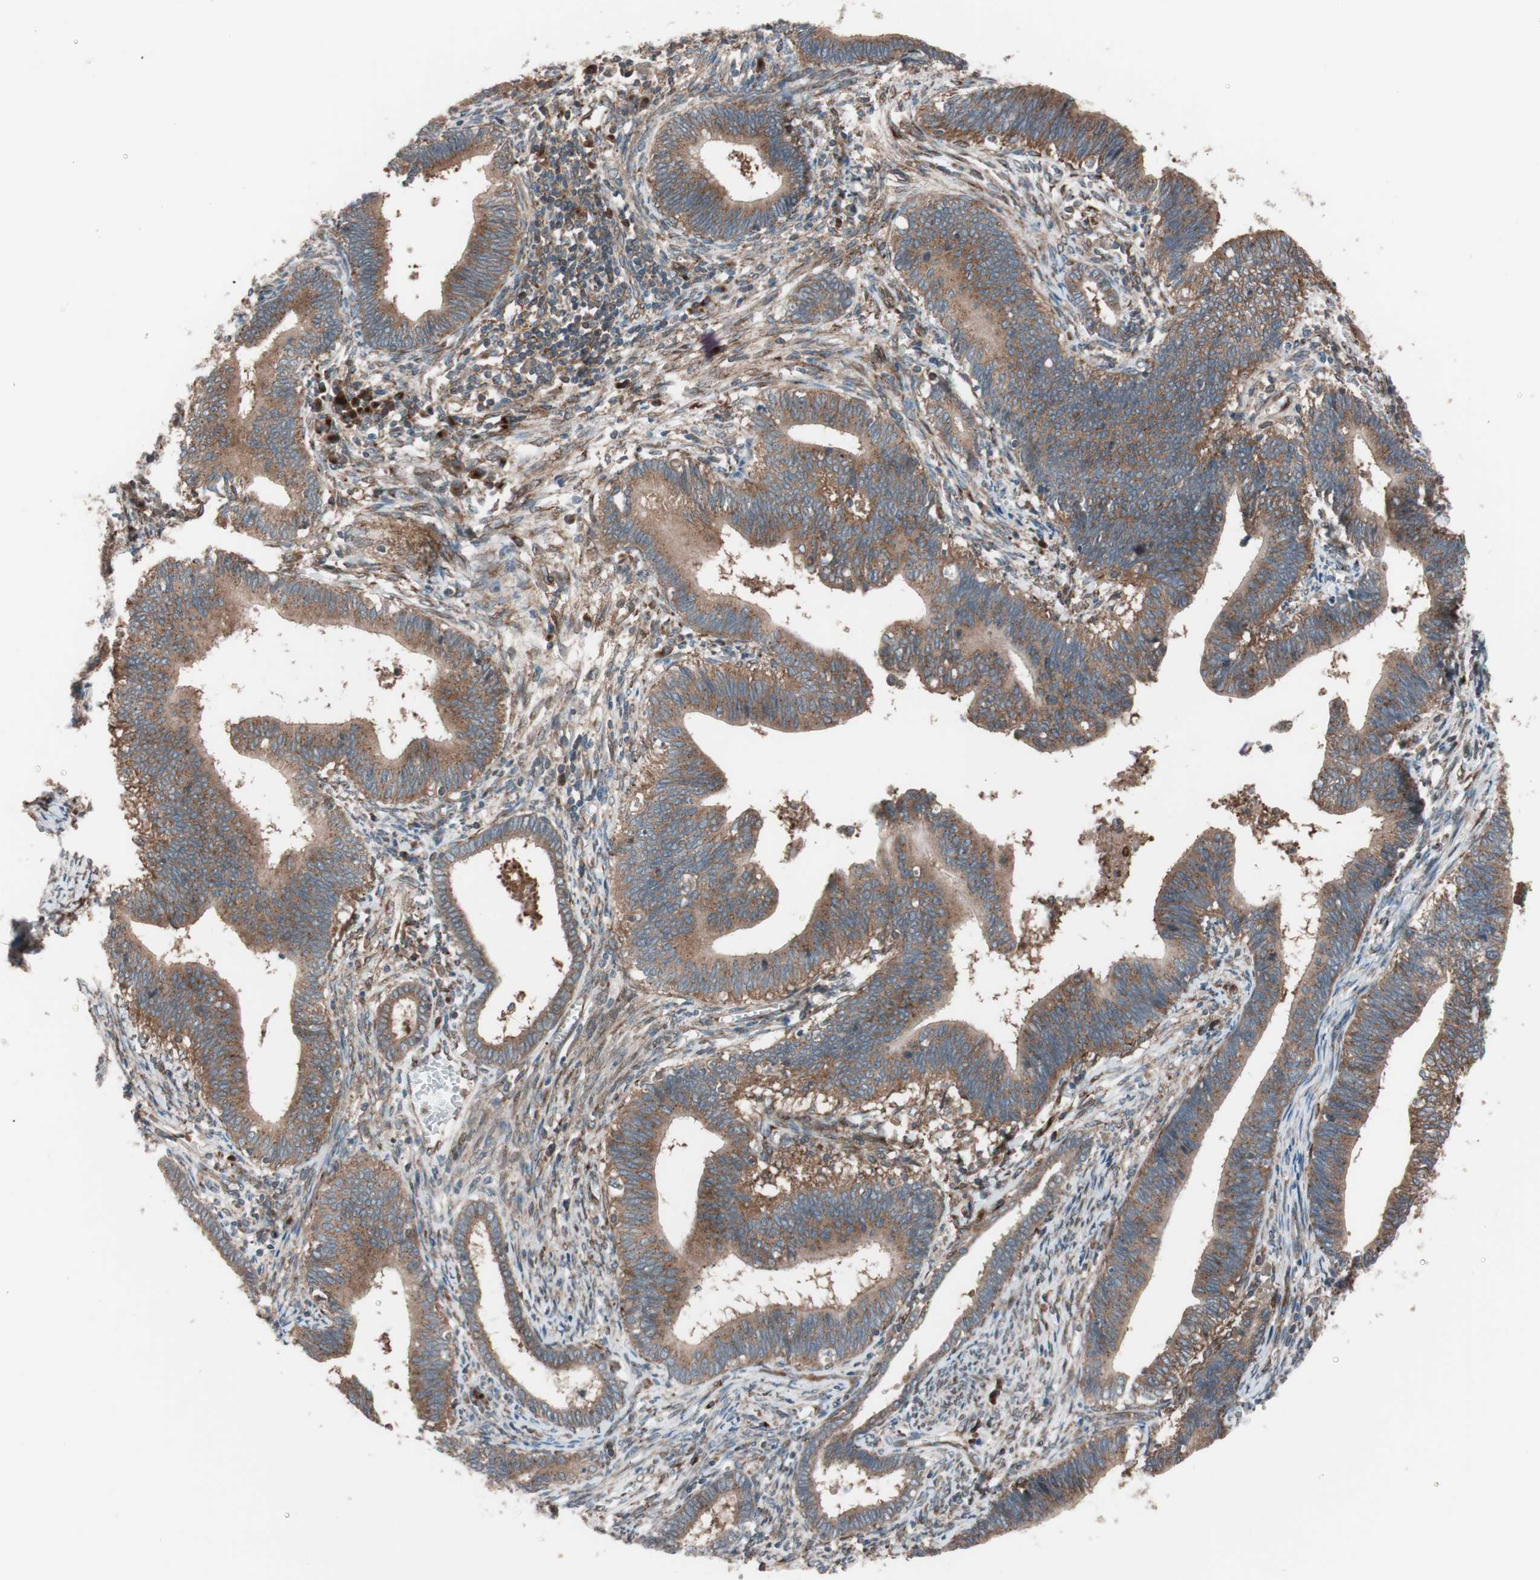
{"staining": {"intensity": "moderate", "quantity": ">75%", "location": "cytoplasmic/membranous"}, "tissue": "cervical cancer", "cell_type": "Tumor cells", "image_type": "cancer", "snomed": [{"axis": "morphology", "description": "Adenocarcinoma, NOS"}, {"axis": "topography", "description": "Cervix"}], "caption": "About >75% of tumor cells in adenocarcinoma (cervical) demonstrate moderate cytoplasmic/membranous protein expression as visualized by brown immunohistochemical staining.", "gene": "SEC31A", "patient": {"sex": "female", "age": 44}}